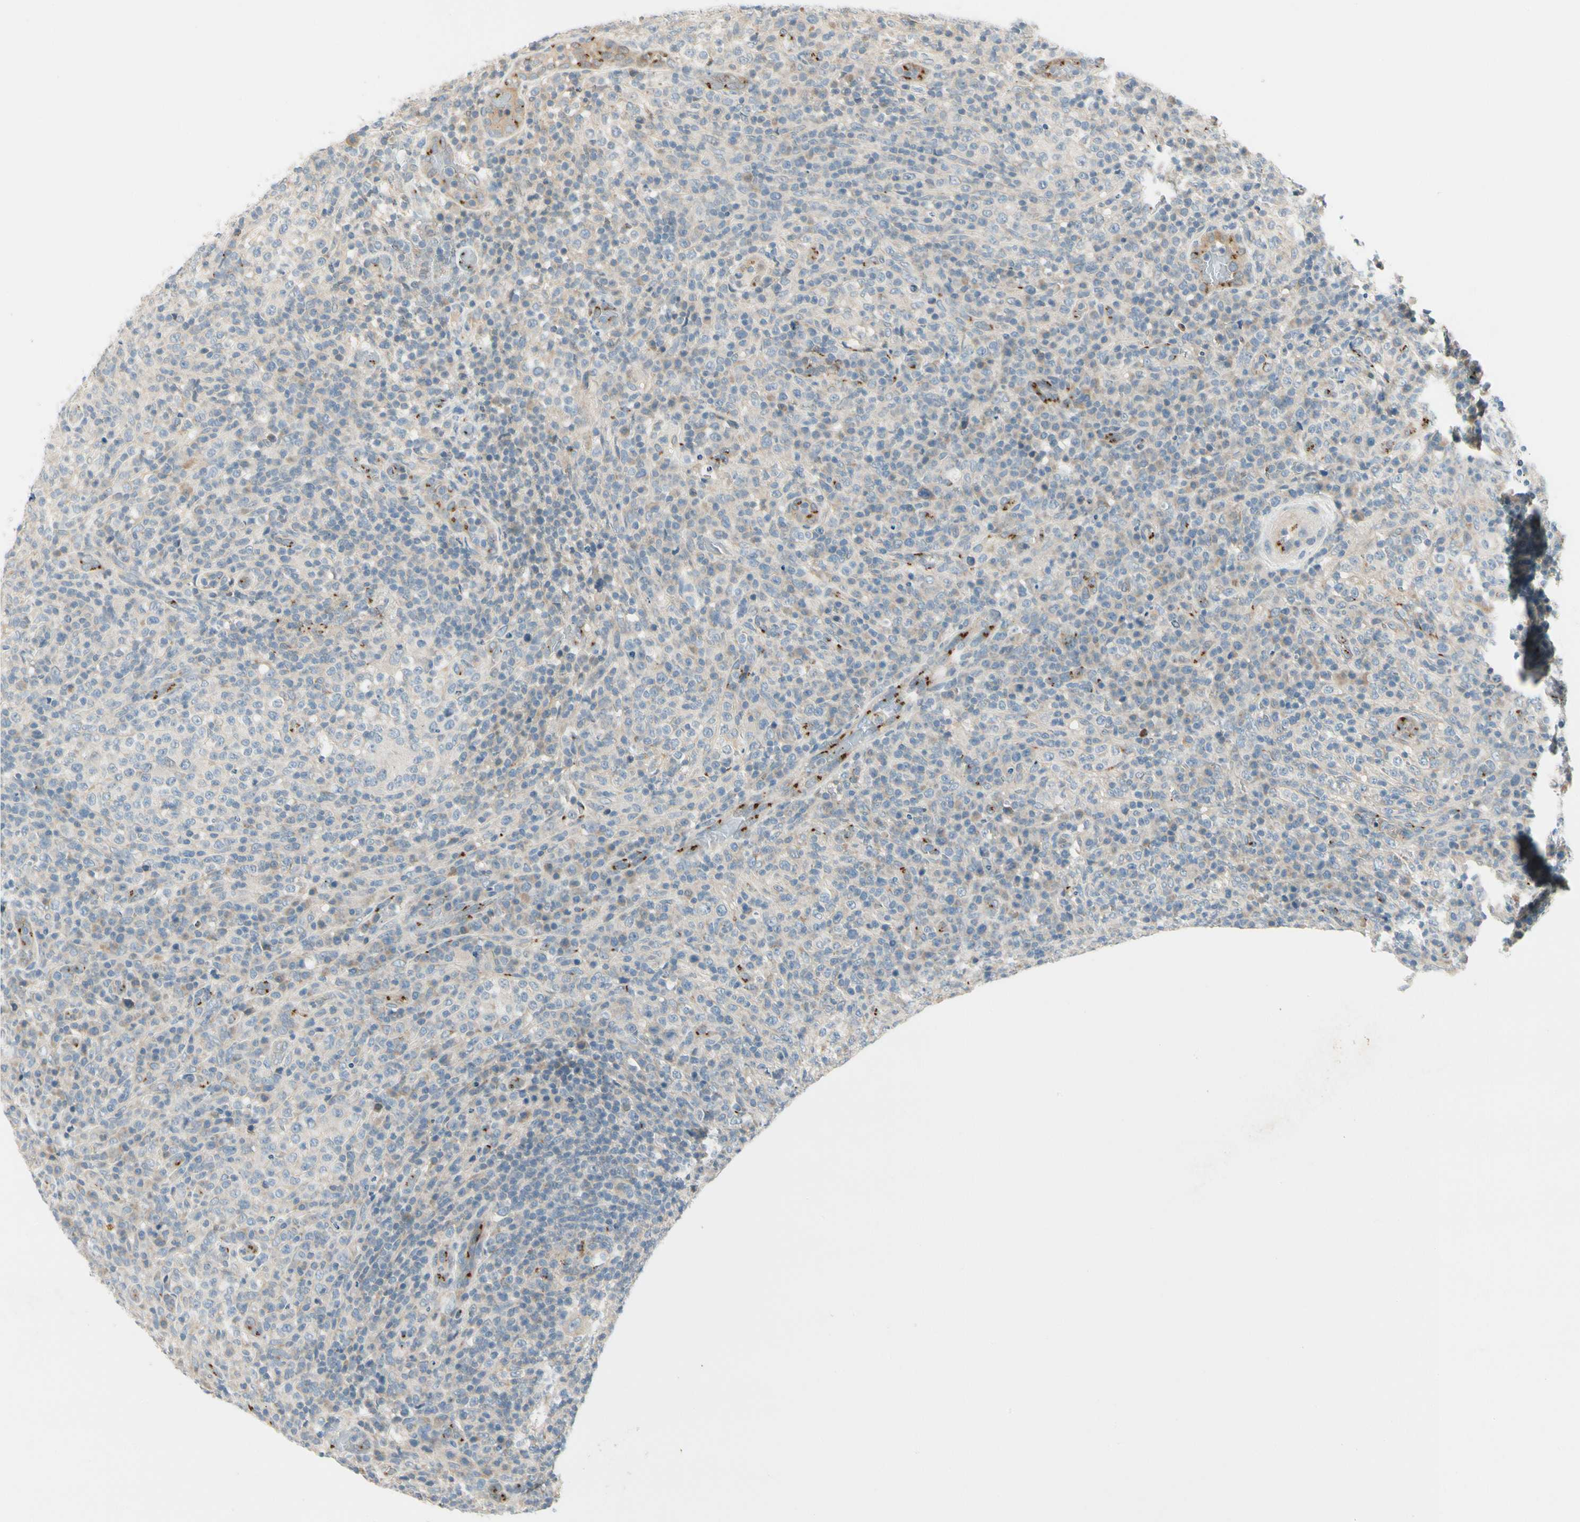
{"staining": {"intensity": "weak", "quantity": "25%-75%", "location": "cytoplasmic/membranous"}, "tissue": "lymphoma", "cell_type": "Tumor cells", "image_type": "cancer", "snomed": [{"axis": "morphology", "description": "Malignant lymphoma, non-Hodgkin's type, High grade"}, {"axis": "topography", "description": "Lymph node"}], "caption": "There is low levels of weak cytoplasmic/membranous staining in tumor cells of high-grade malignant lymphoma, non-Hodgkin's type, as demonstrated by immunohistochemical staining (brown color).", "gene": "MANSC1", "patient": {"sex": "female", "age": 76}}